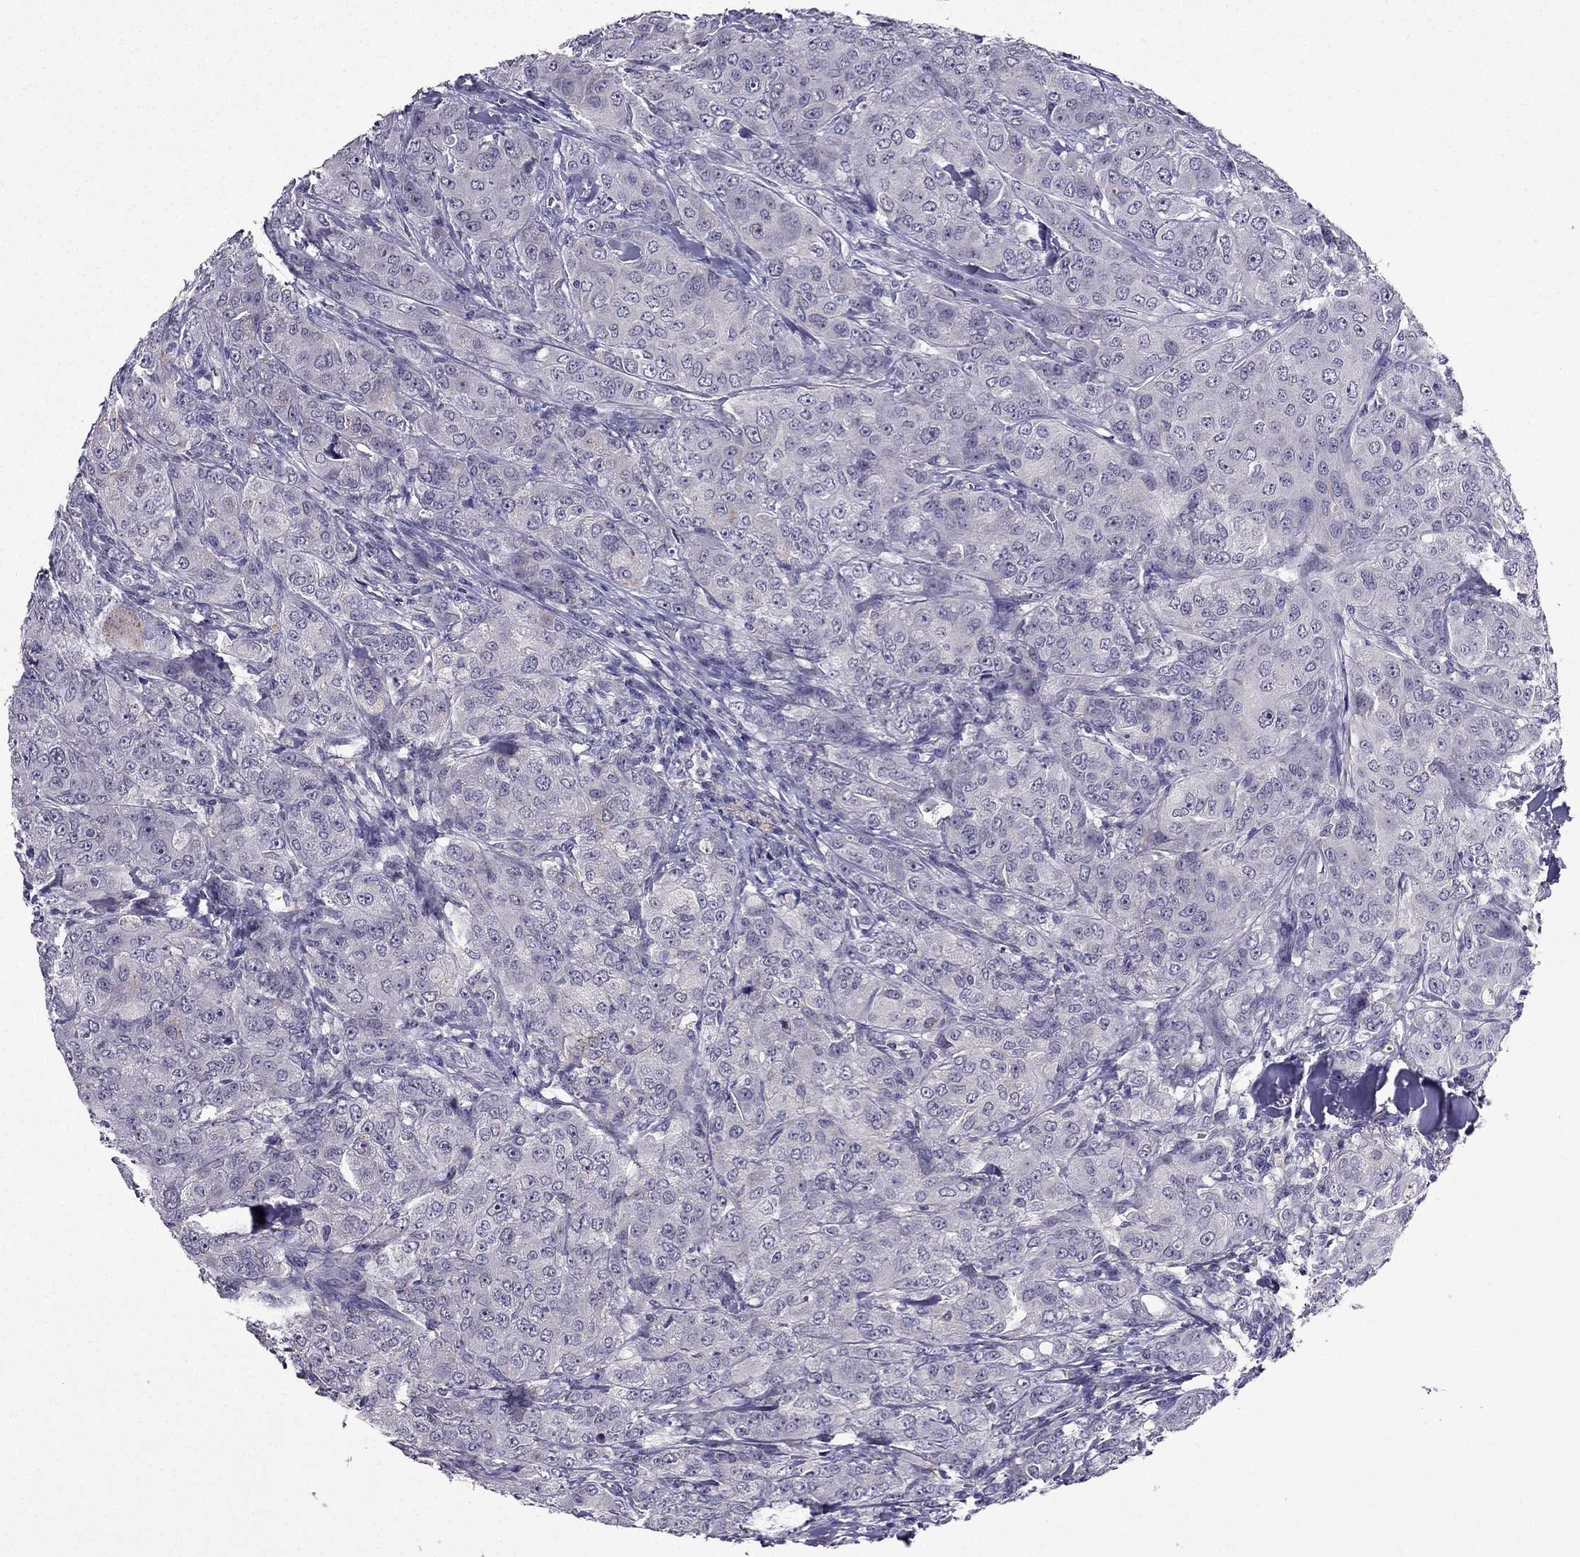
{"staining": {"intensity": "negative", "quantity": "none", "location": "none"}, "tissue": "breast cancer", "cell_type": "Tumor cells", "image_type": "cancer", "snomed": [{"axis": "morphology", "description": "Duct carcinoma"}, {"axis": "topography", "description": "Breast"}], "caption": "This is an immunohistochemistry (IHC) image of breast cancer. There is no staining in tumor cells.", "gene": "DUSP15", "patient": {"sex": "female", "age": 43}}